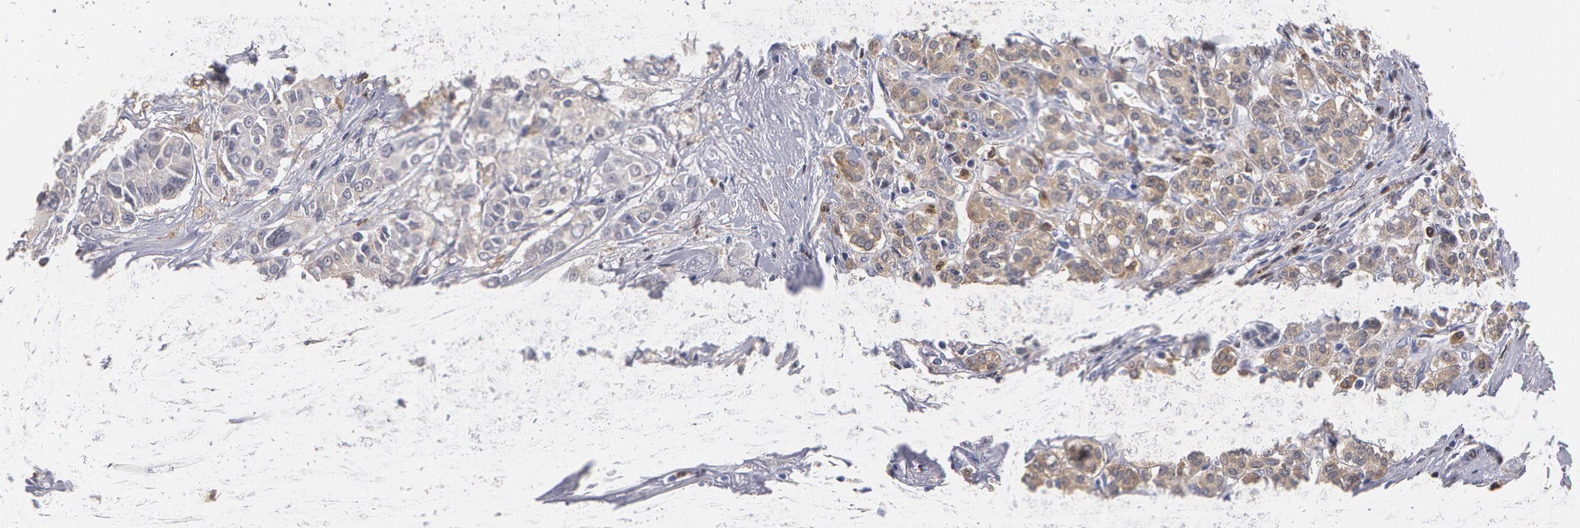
{"staining": {"intensity": "weak", "quantity": ">75%", "location": "cytoplasmic/membranous"}, "tissue": "pancreatic cancer", "cell_type": "Tumor cells", "image_type": "cancer", "snomed": [{"axis": "morphology", "description": "Adenocarcinoma, NOS"}, {"axis": "topography", "description": "Pancreas"}], "caption": "Adenocarcinoma (pancreatic) stained with a protein marker exhibits weak staining in tumor cells.", "gene": "SYK", "patient": {"sex": "female", "age": 52}}